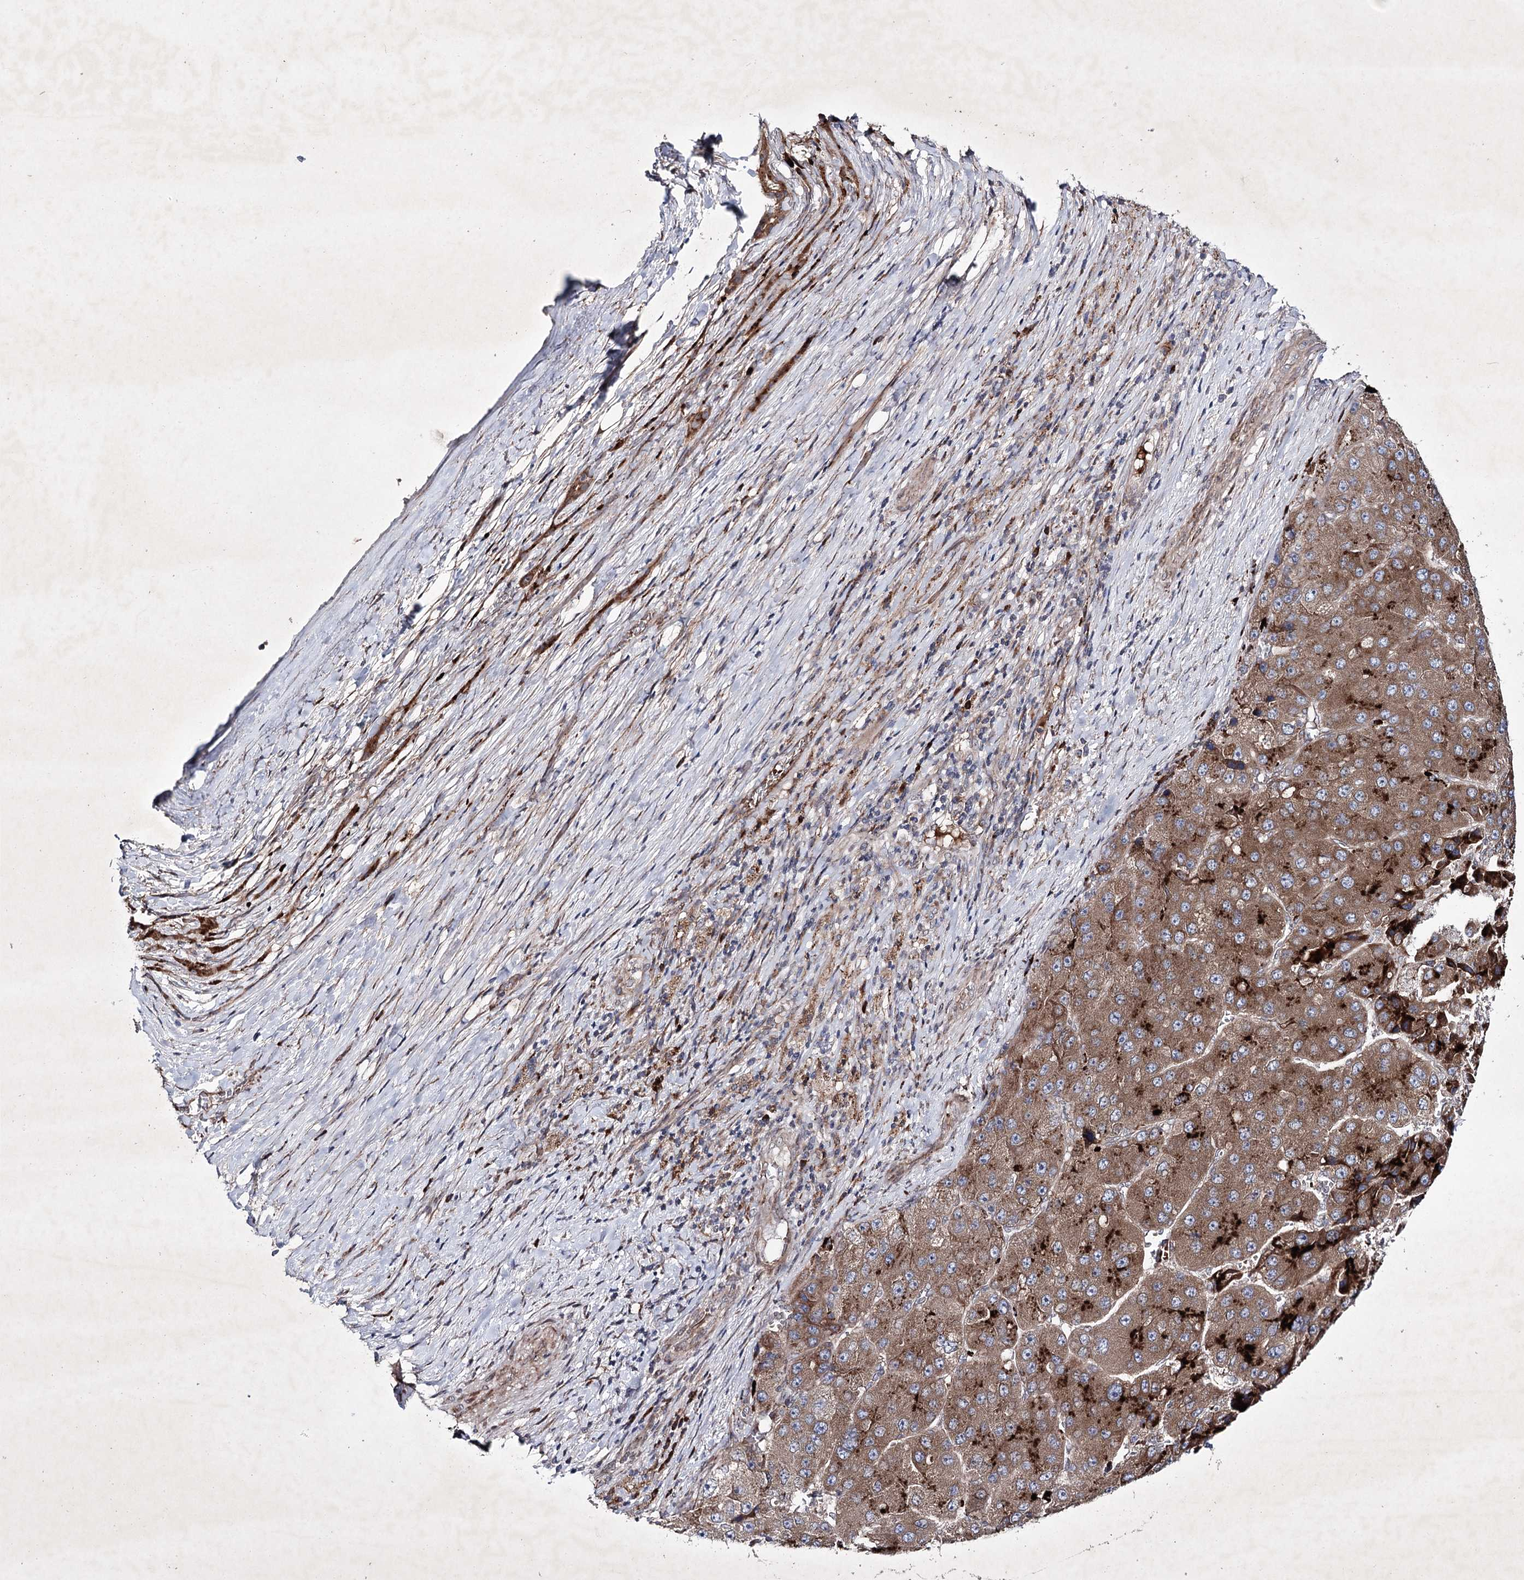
{"staining": {"intensity": "moderate", "quantity": ">75%", "location": "cytoplasmic/membranous"}, "tissue": "liver cancer", "cell_type": "Tumor cells", "image_type": "cancer", "snomed": [{"axis": "morphology", "description": "Carcinoma, Hepatocellular, NOS"}, {"axis": "topography", "description": "Liver"}], "caption": "A brown stain highlights moderate cytoplasmic/membranous expression of a protein in liver cancer tumor cells.", "gene": "ALG9", "patient": {"sex": "female", "age": 73}}